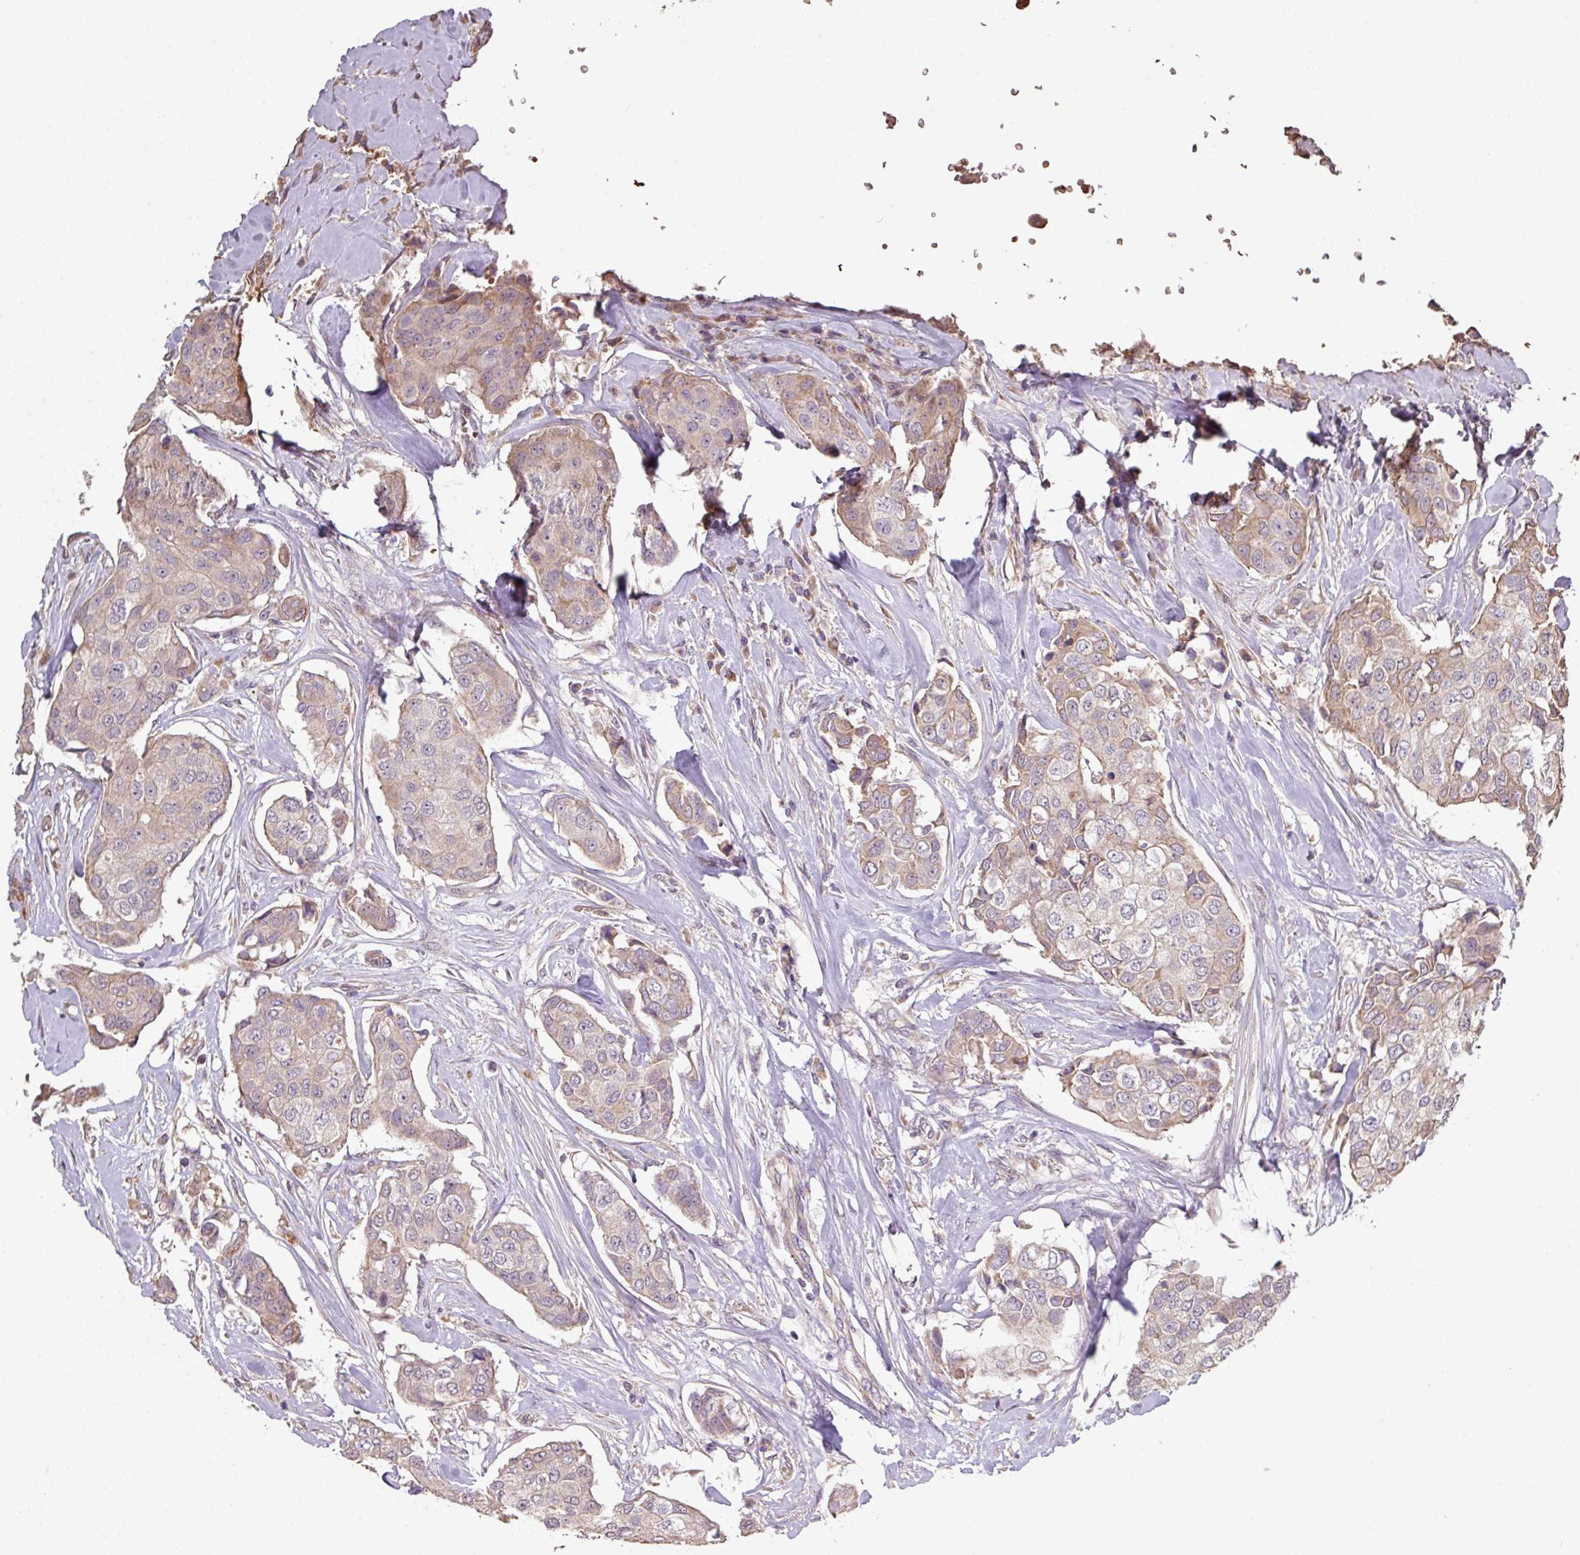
{"staining": {"intensity": "weak", "quantity": "25%-75%", "location": "cytoplasmic/membranous"}, "tissue": "breast cancer", "cell_type": "Tumor cells", "image_type": "cancer", "snomed": [{"axis": "morphology", "description": "Duct carcinoma"}, {"axis": "topography", "description": "Breast"}], "caption": "Brown immunohistochemical staining in human intraductal carcinoma (breast) exhibits weak cytoplasmic/membranous positivity in about 25%-75% of tumor cells. Ihc stains the protein in brown and the nuclei are stained blue.", "gene": "NHSL2", "patient": {"sex": "female", "age": 80}}